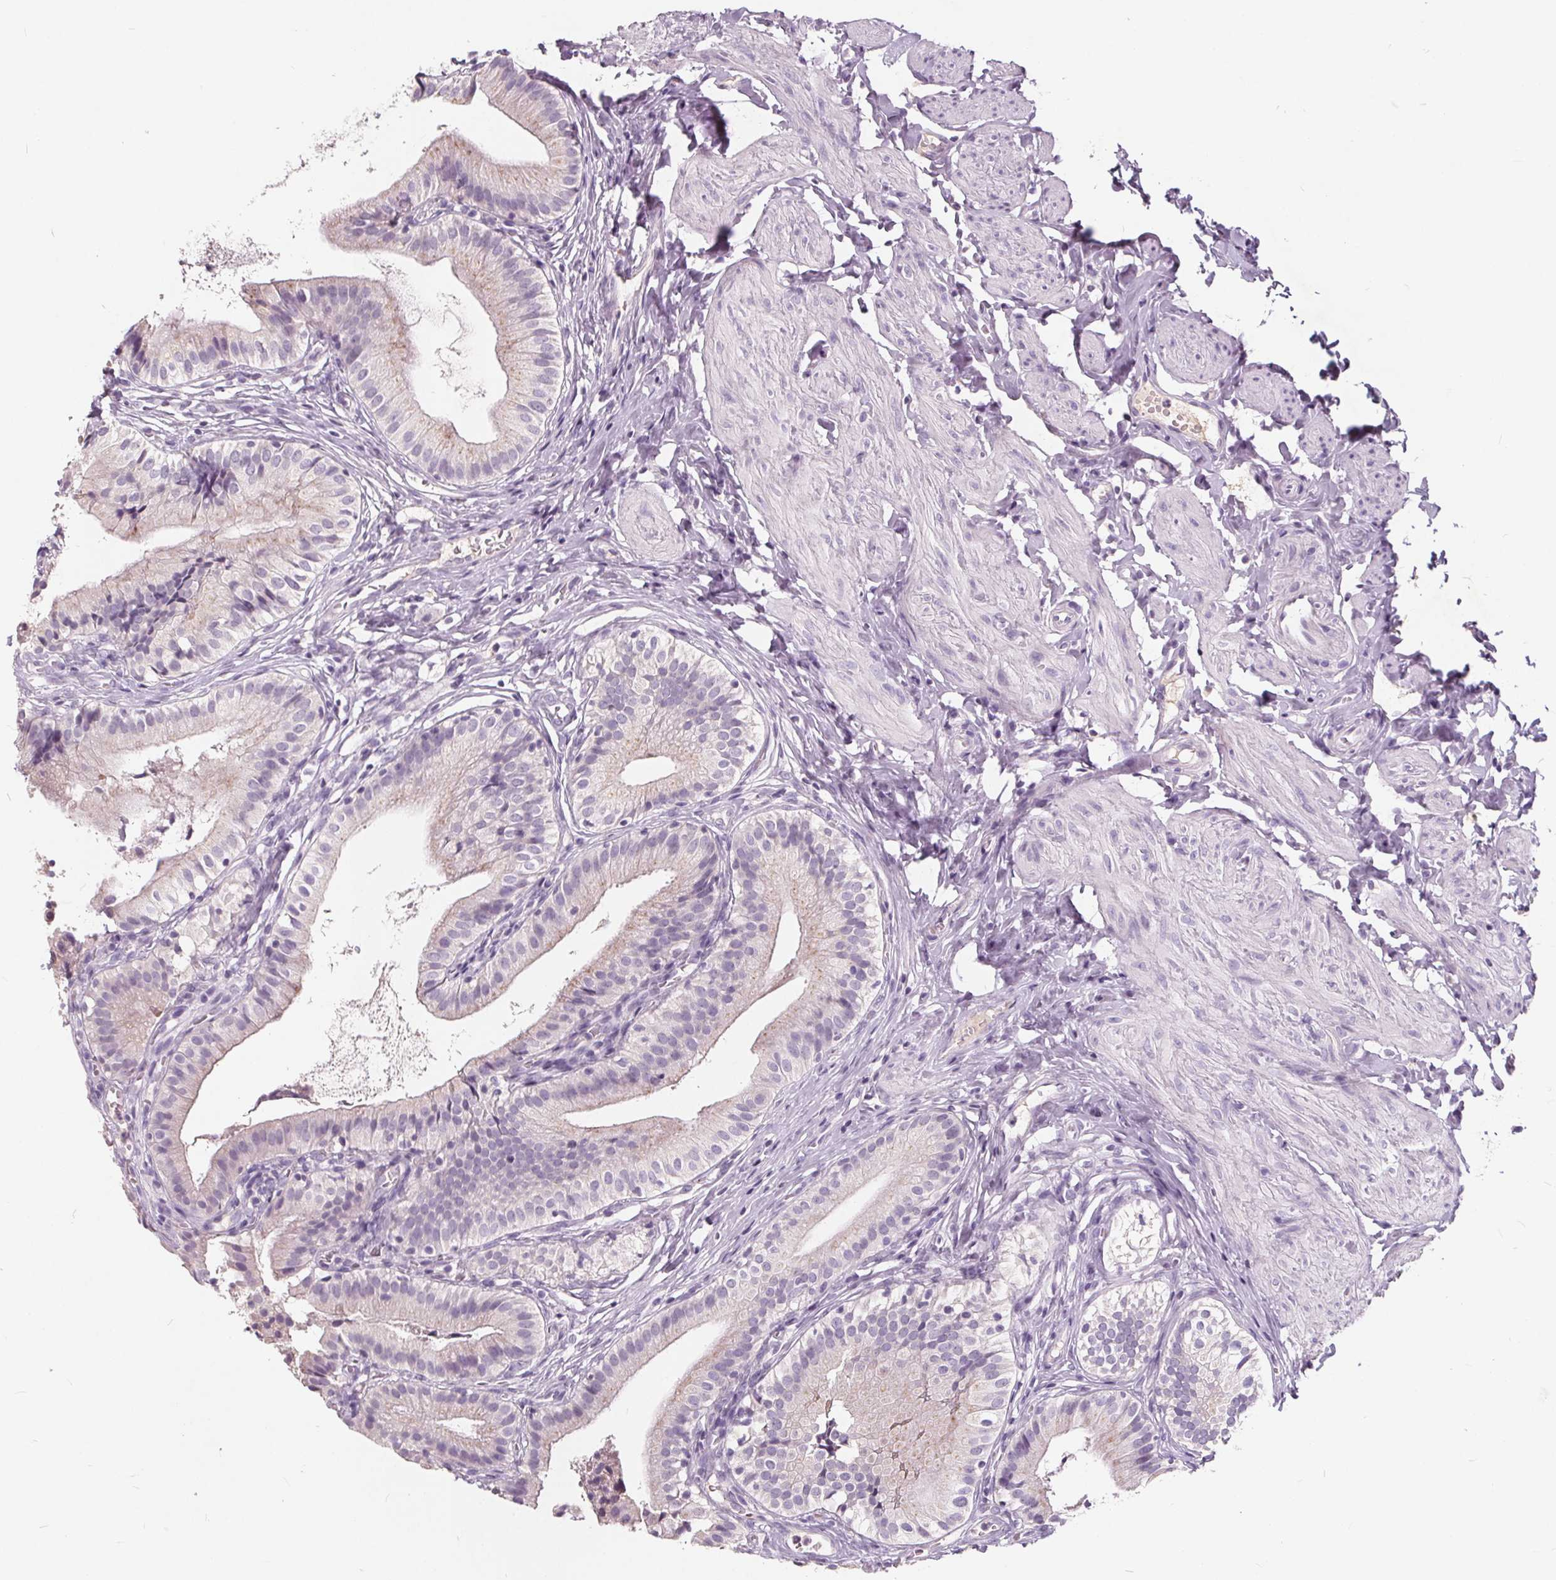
{"staining": {"intensity": "weak", "quantity": "<25%", "location": "cytoplasmic/membranous"}, "tissue": "gallbladder", "cell_type": "Glandular cells", "image_type": "normal", "snomed": [{"axis": "morphology", "description": "Normal tissue, NOS"}, {"axis": "topography", "description": "Gallbladder"}], "caption": "High power microscopy histopathology image of an immunohistochemistry histopathology image of unremarkable gallbladder, revealing no significant expression in glandular cells.", "gene": "PLA2G2E", "patient": {"sex": "female", "age": 47}}